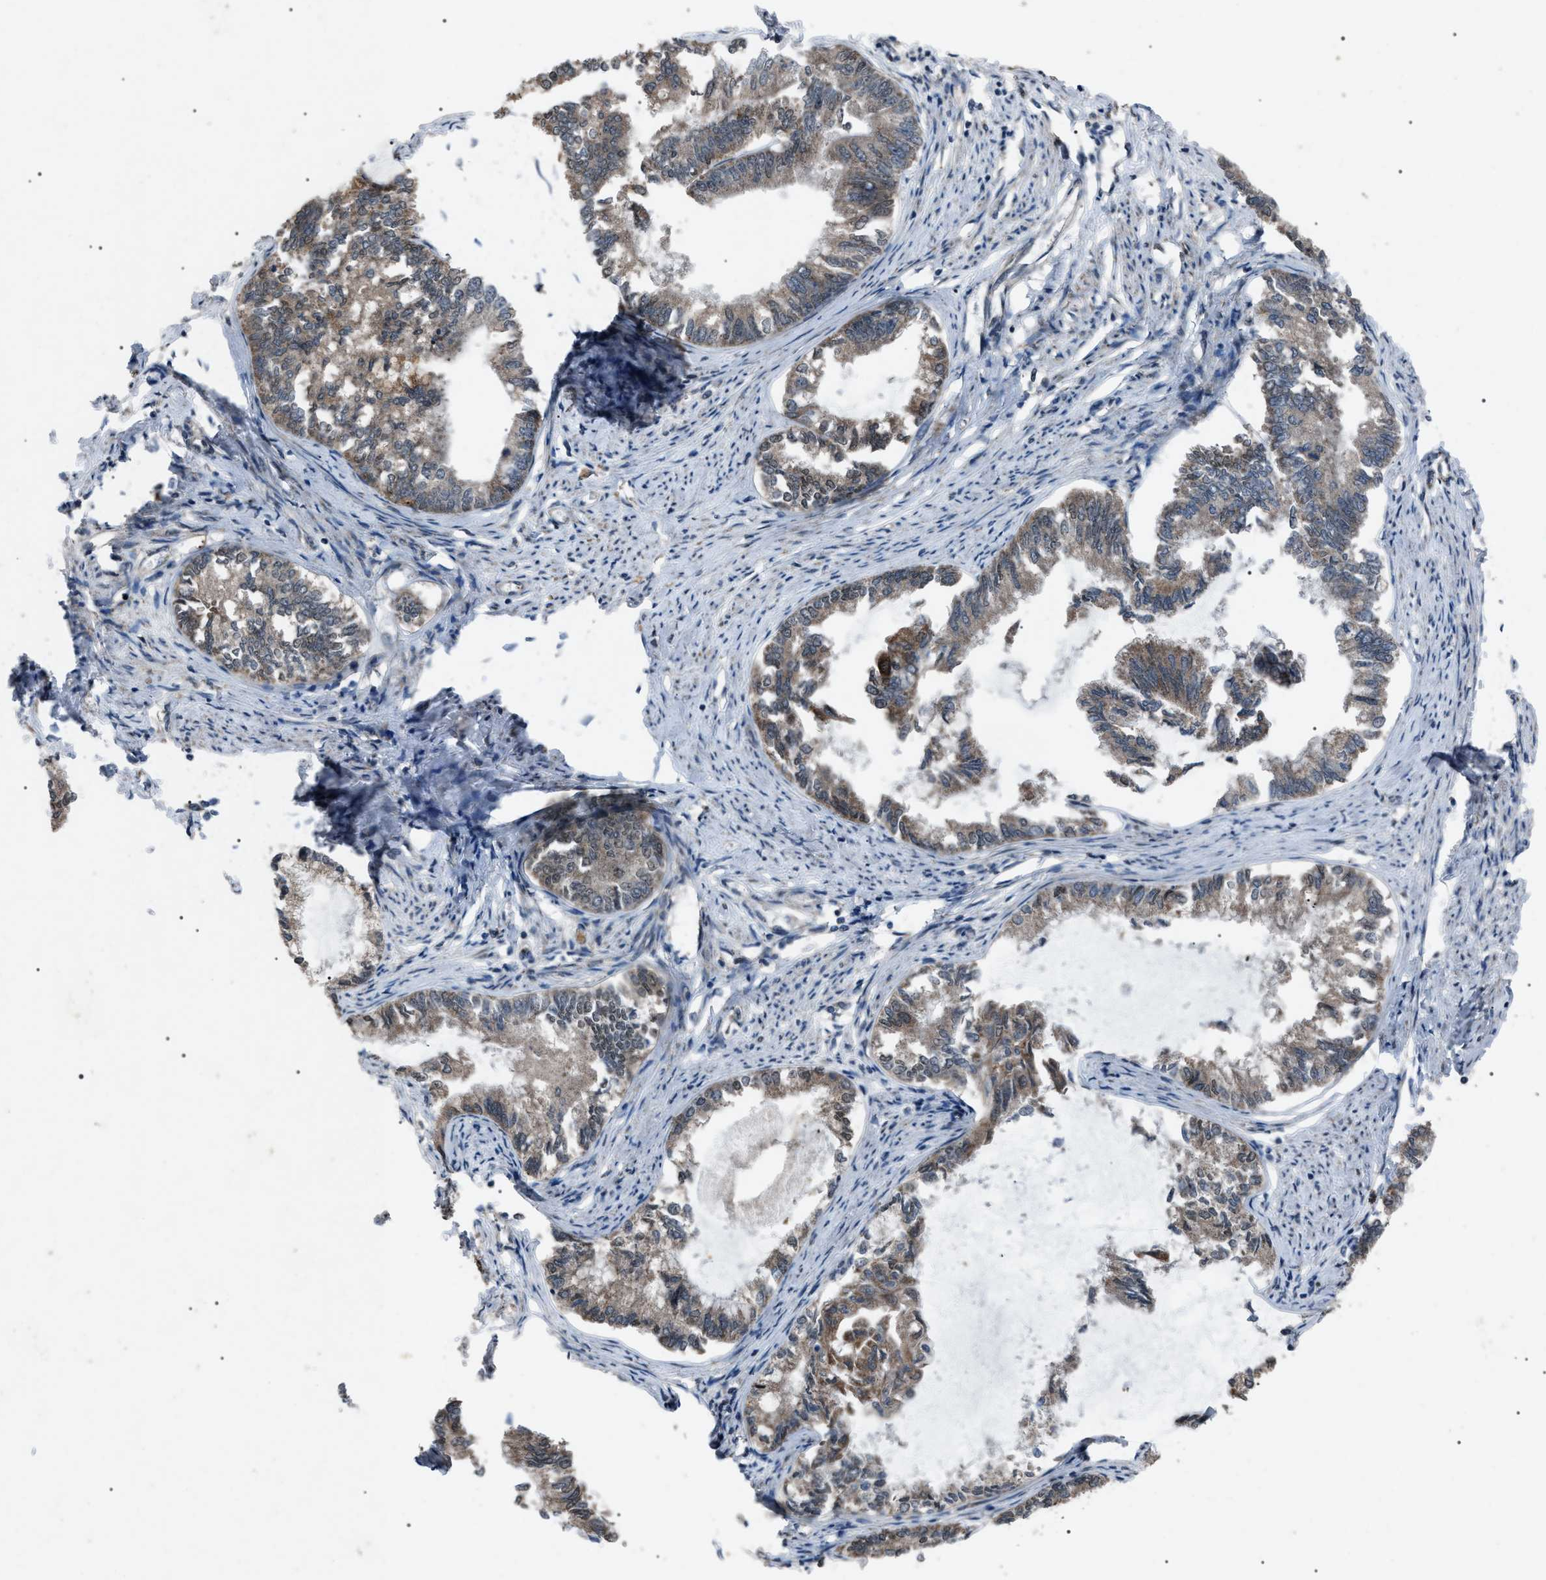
{"staining": {"intensity": "moderate", "quantity": ">75%", "location": "cytoplasmic/membranous"}, "tissue": "endometrial cancer", "cell_type": "Tumor cells", "image_type": "cancer", "snomed": [{"axis": "morphology", "description": "Adenocarcinoma, NOS"}, {"axis": "topography", "description": "Endometrium"}], "caption": "Tumor cells reveal moderate cytoplasmic/membranous staining in about >75% of cells in endometrial adenocarcinoma.", "gene": "ZFAND2A", "patient": {"sex": "female", "age": 86}}